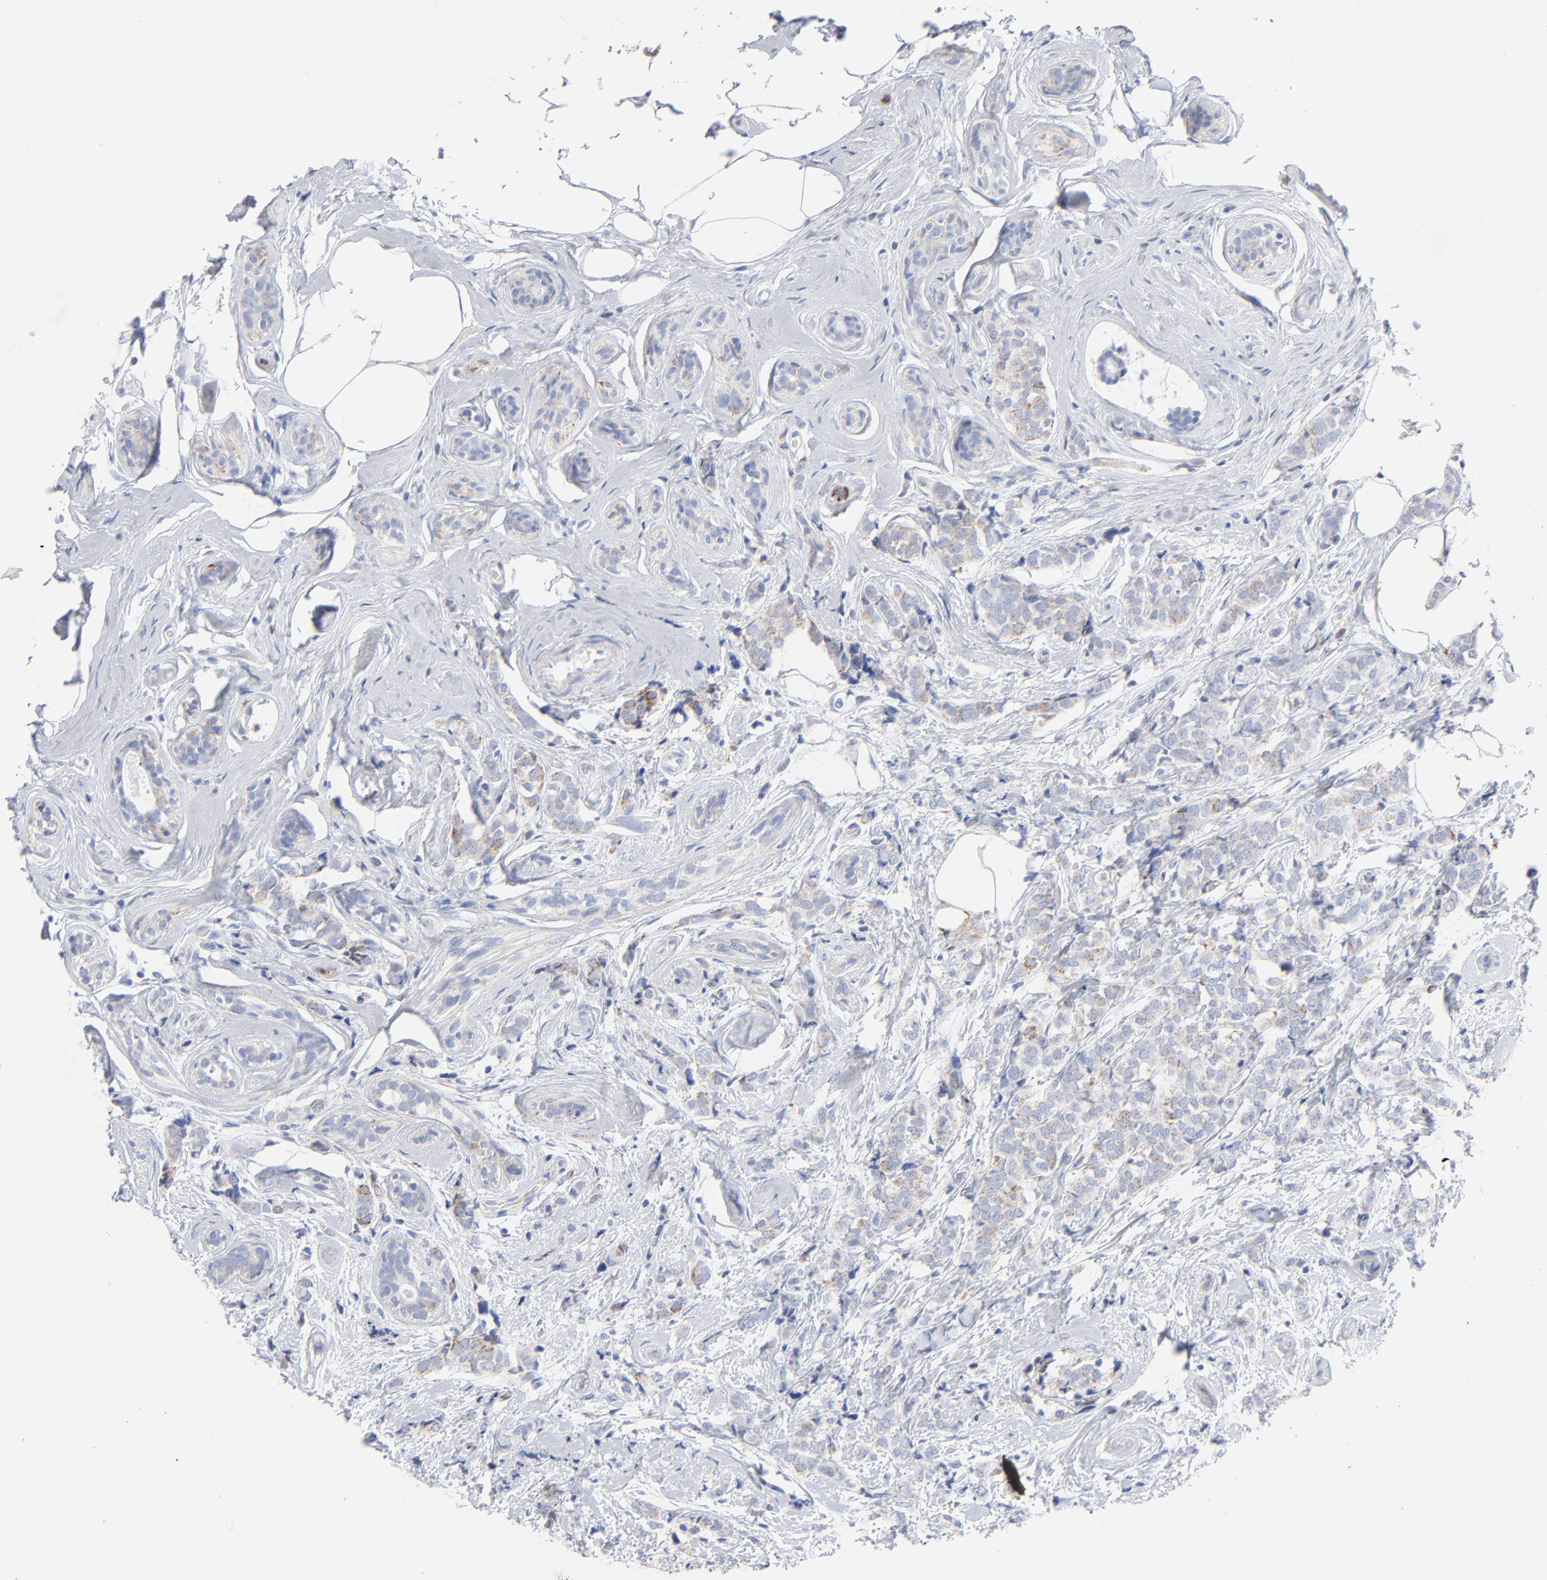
{"staining": {"intensity": "weak", "quantity": "<25%", "location": "cytoplasmic/membranous"}, "tissue": "breast cancer", "cell_type": "Tumor cells", "image_type": "cancer", "snomed": [{"axis": "morphology", "description": "Lobular carcinoma"}, {"axis": "topography", "description": "Breast"}], "caption": "Tumor cells are negative for brown protein staining in breast cancer.", "gene": "CHCHD10", "patient": {"sex": "female", "age": 60}}